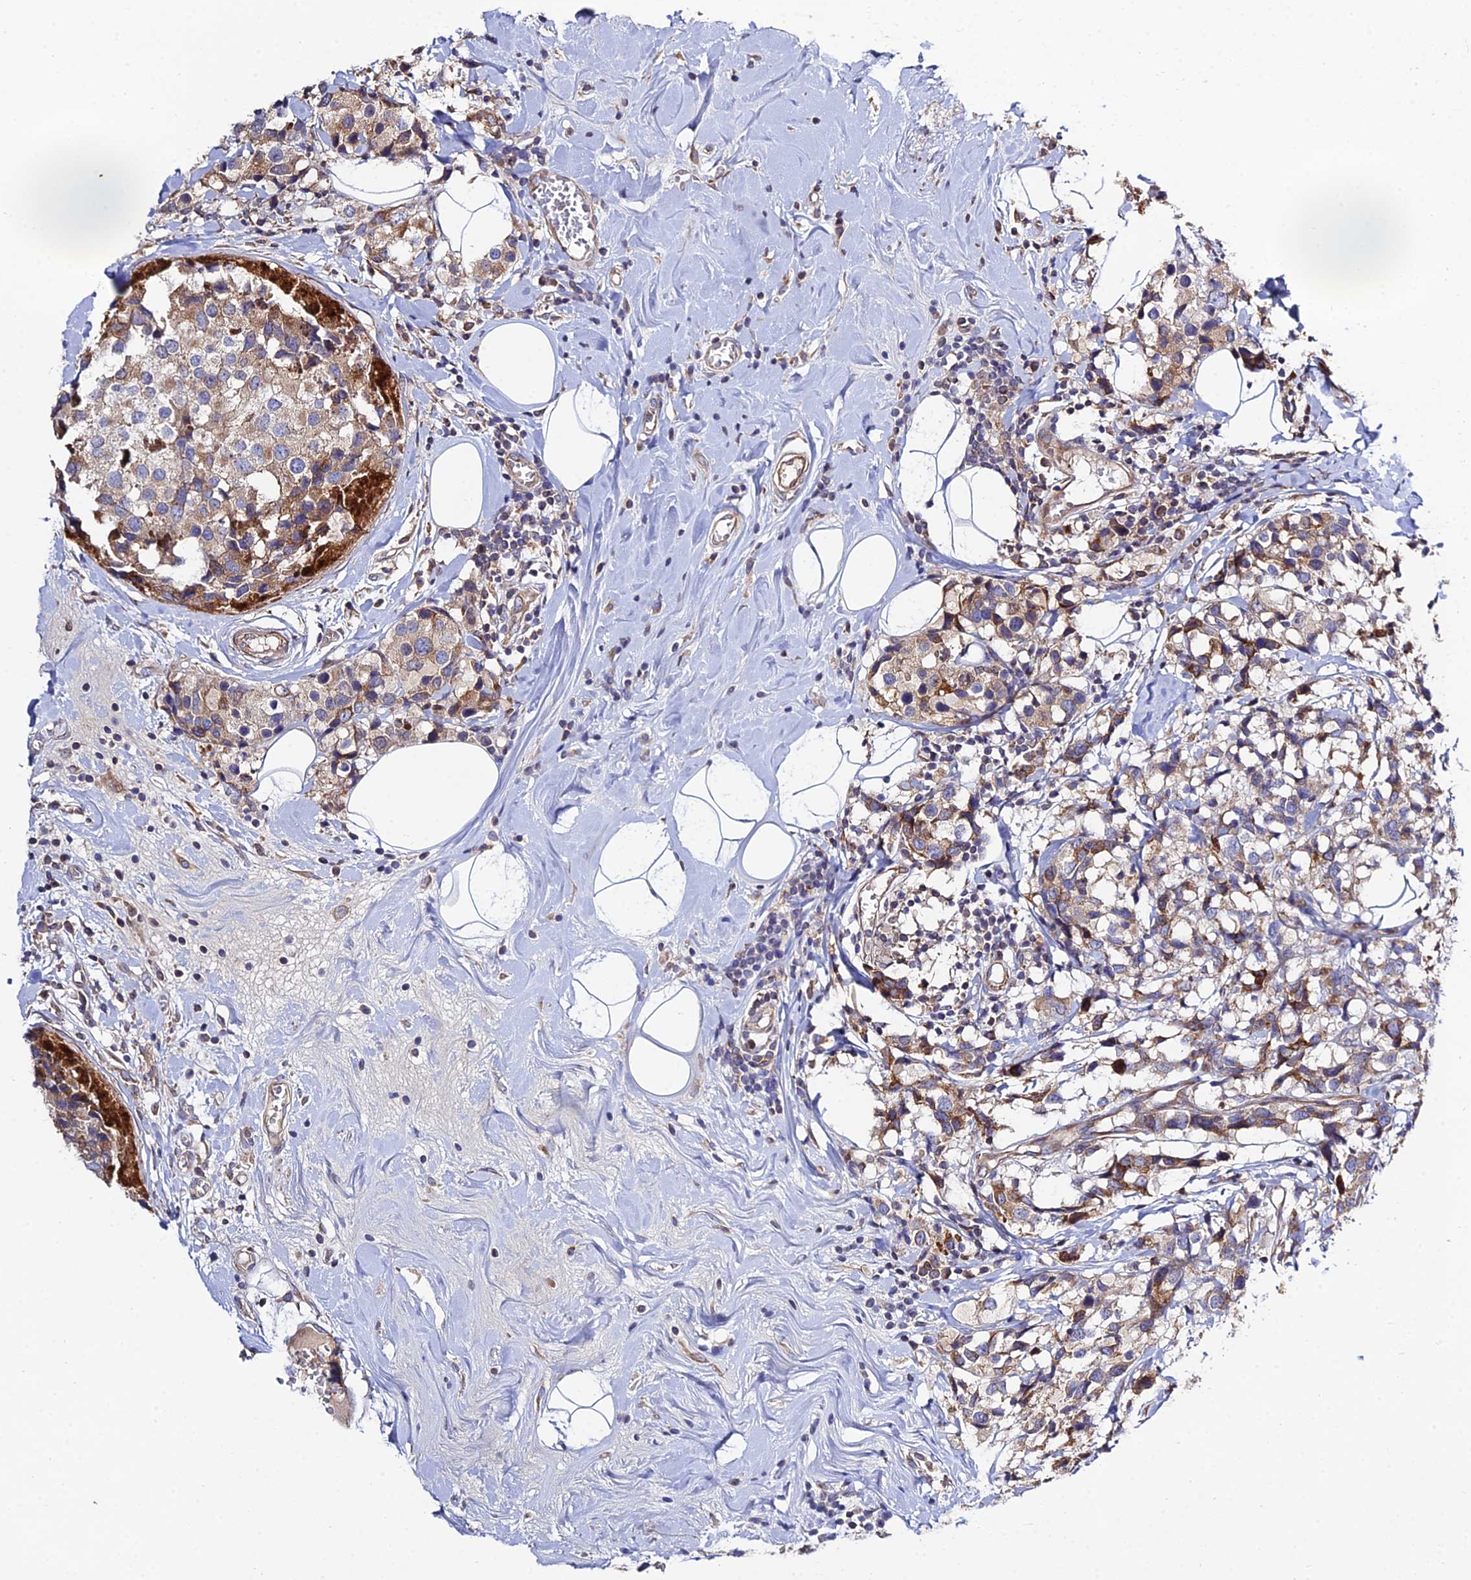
{"staining": {"intensity": "moderate", "quantity": "25%-75%", "location": "cytoplasmic/membranous"}, "tissue": "breast cancer", "cell_type": "Tumor cells", "image_type": "cancer", "snomed": [{"axis": "morphology", "description": "Lobular carcinoma"}, {"axis": "topography", "description": "Breast"}], "caption": "IHC staining of breast lobular carcinoma, which displays medium levels of moderate cytoplasmic/membranous expression in about 25%-75% of tumor cells indicating moderate cytoplasmic/membranous protein expression. The staining was performed using DAB (brown) for protein detection and nuclei were counterstained in hematoxylin (blue).", "gene": "ARL6IP1", "patient": {"sex": "female", "age": 59}}